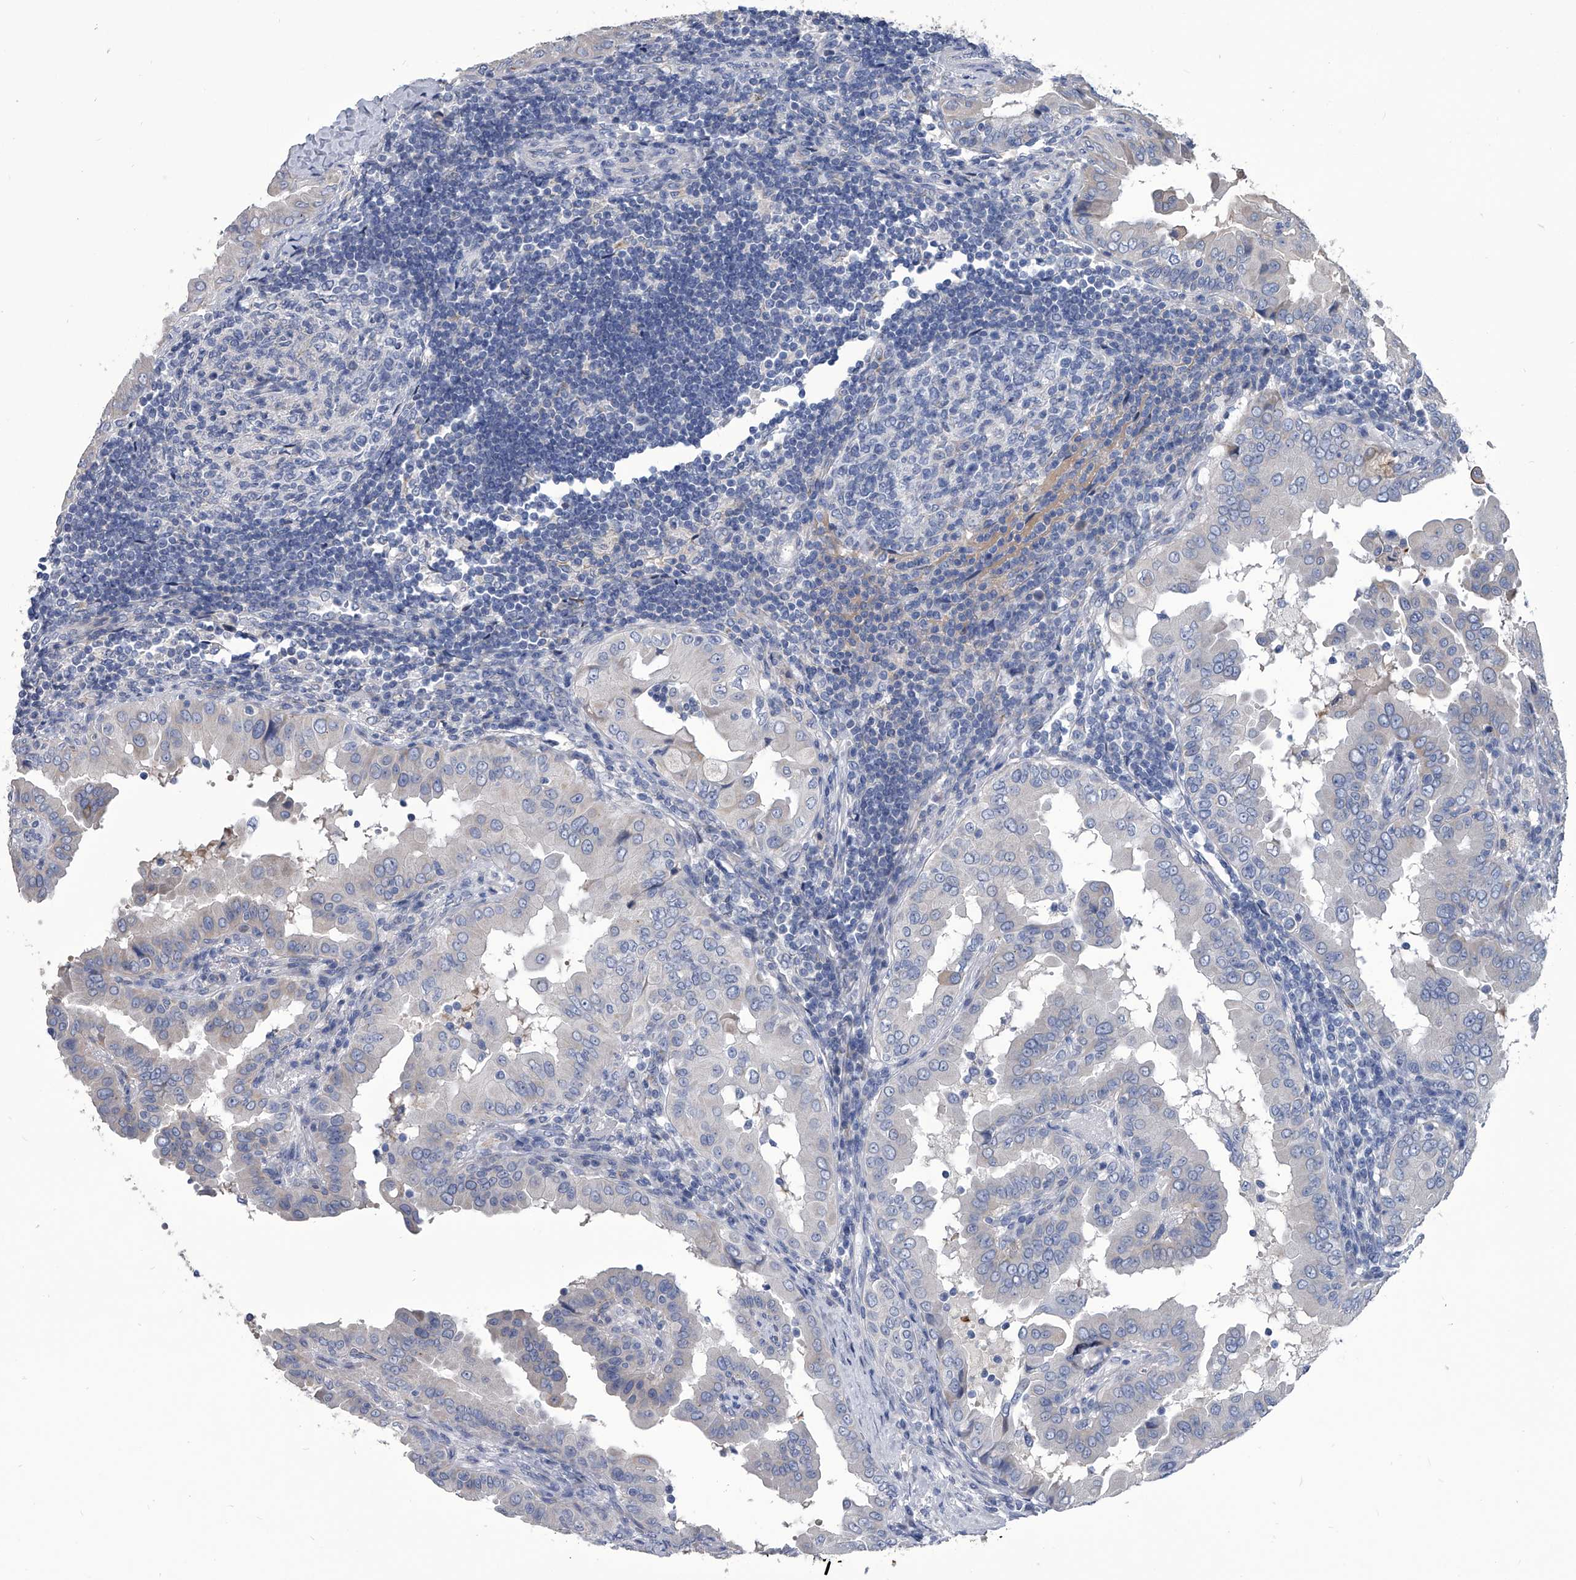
{"staining": {"intensity": "negative", "quantity": "none", "location": "none"}, "tissue": "thyroid cancer", "cell_type": "Tumor cells", "image_type": "cancer", "snomed": [{"axis": "morphology", "description": "Papillary adenocarcinoma, NOS"}, {"axis": "topography", "description": "Thyroid gland"}], "caption": "Thyroid cancer (papillary adenocarcinoma) was stained to show a protein in brown. There is no significant expression in tumor cells.", "gene": "SPP1", "patient": {"sex": "male", "age": 33}}